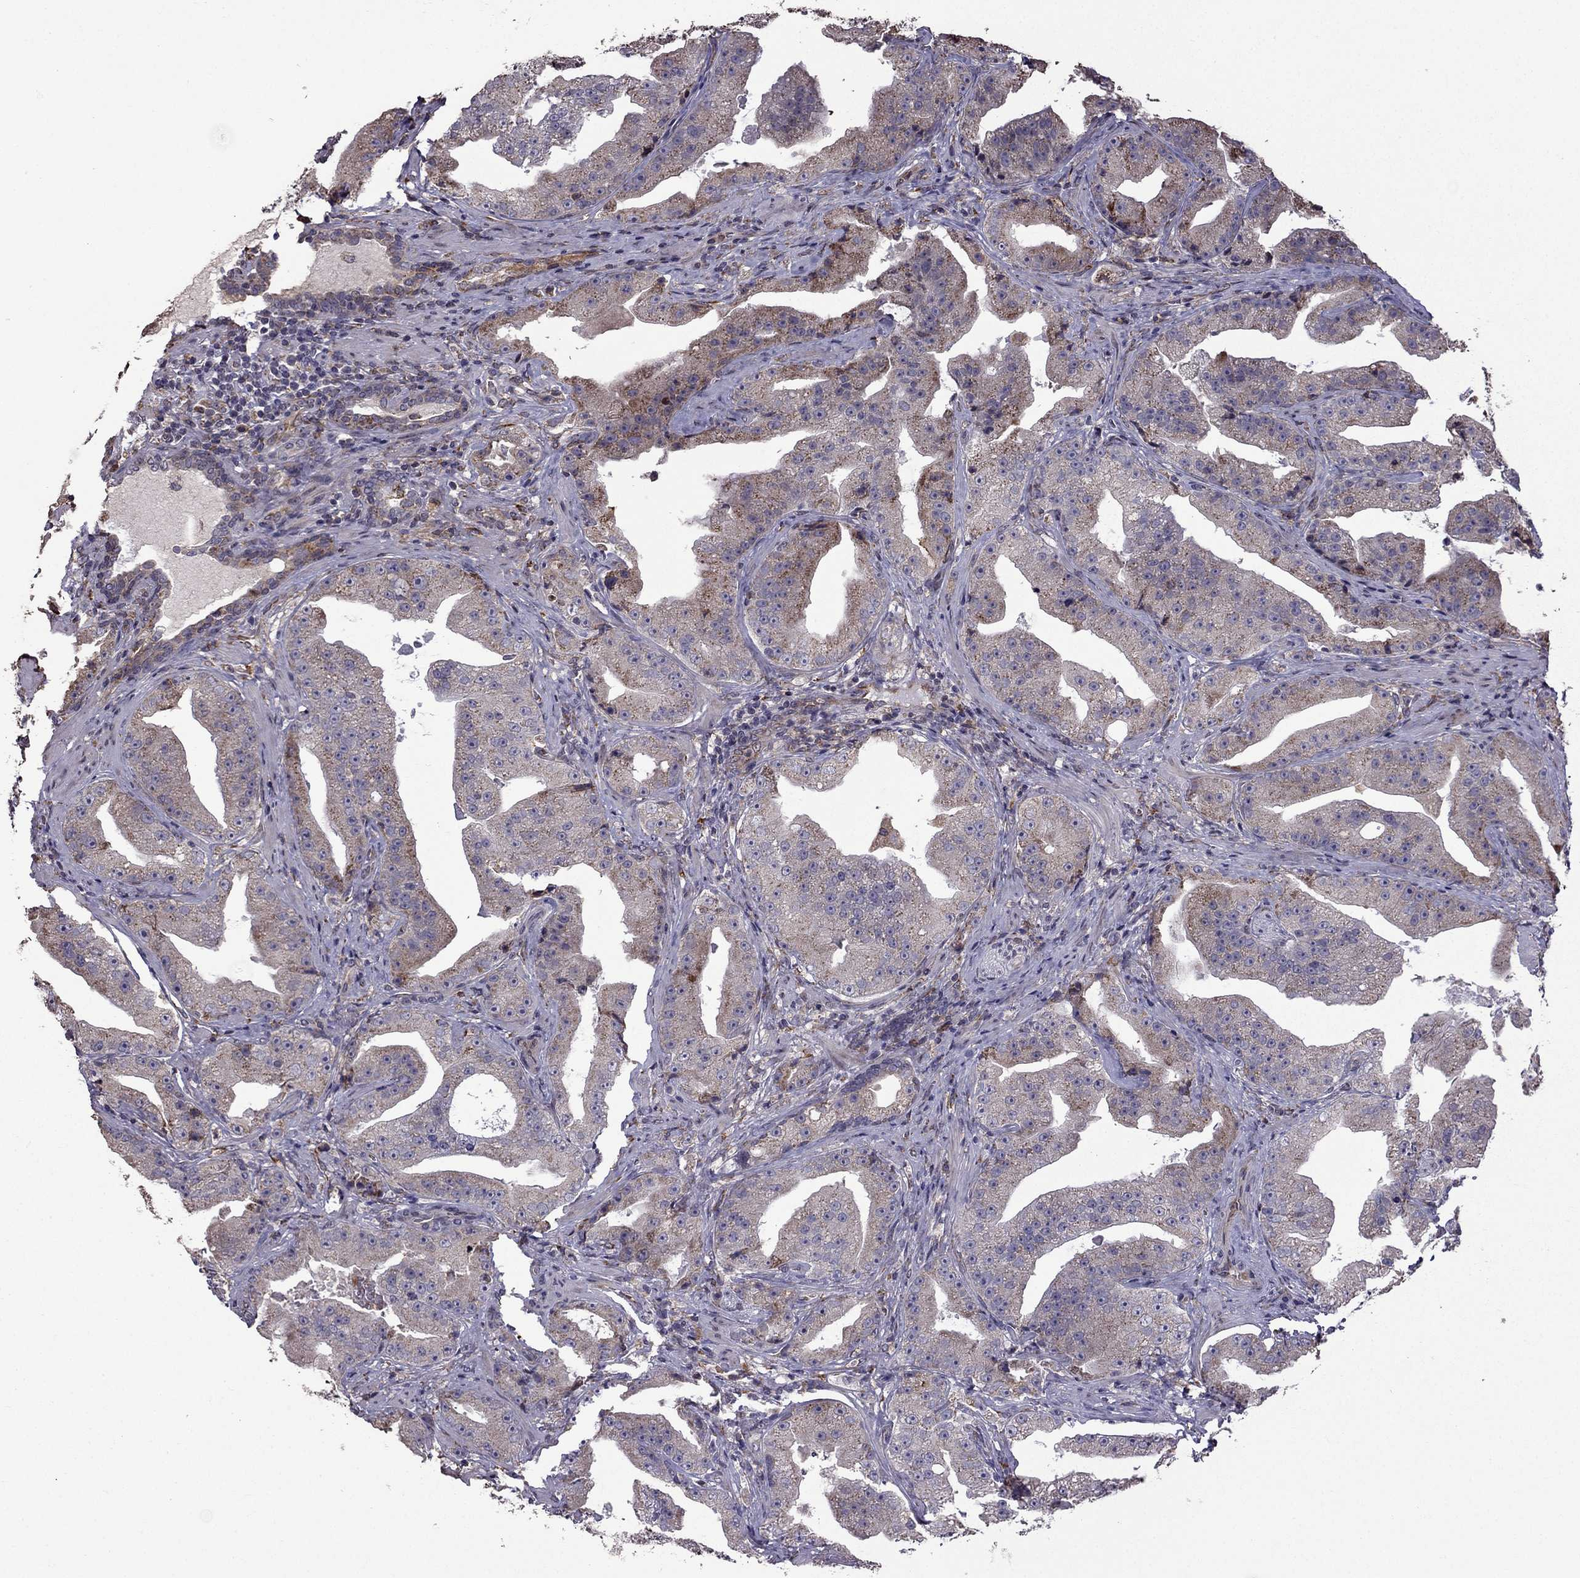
{"staining": {"intensity": "moderate", "quantity": "<25%", "location": "cytoplasmic/membranous"}, "tissue": "prostate cancer", "cell_type": "Tumor cells", "image_type": "cancer", "snomed": [{"axis": "morphology", "description": "Adenocarcinoma, Low grade"}, {"axis": "topography", "description": "Prostate"}], "caption": "This micrograph demonstrates immunohistochemistry (IHC) staining of prostate cancer, with low moderate cytoplasmic/membranous staining in approximately <25% of tumor cells.", "gene": "IKBIP", "patient": {"sex": "male", "age": 62}}